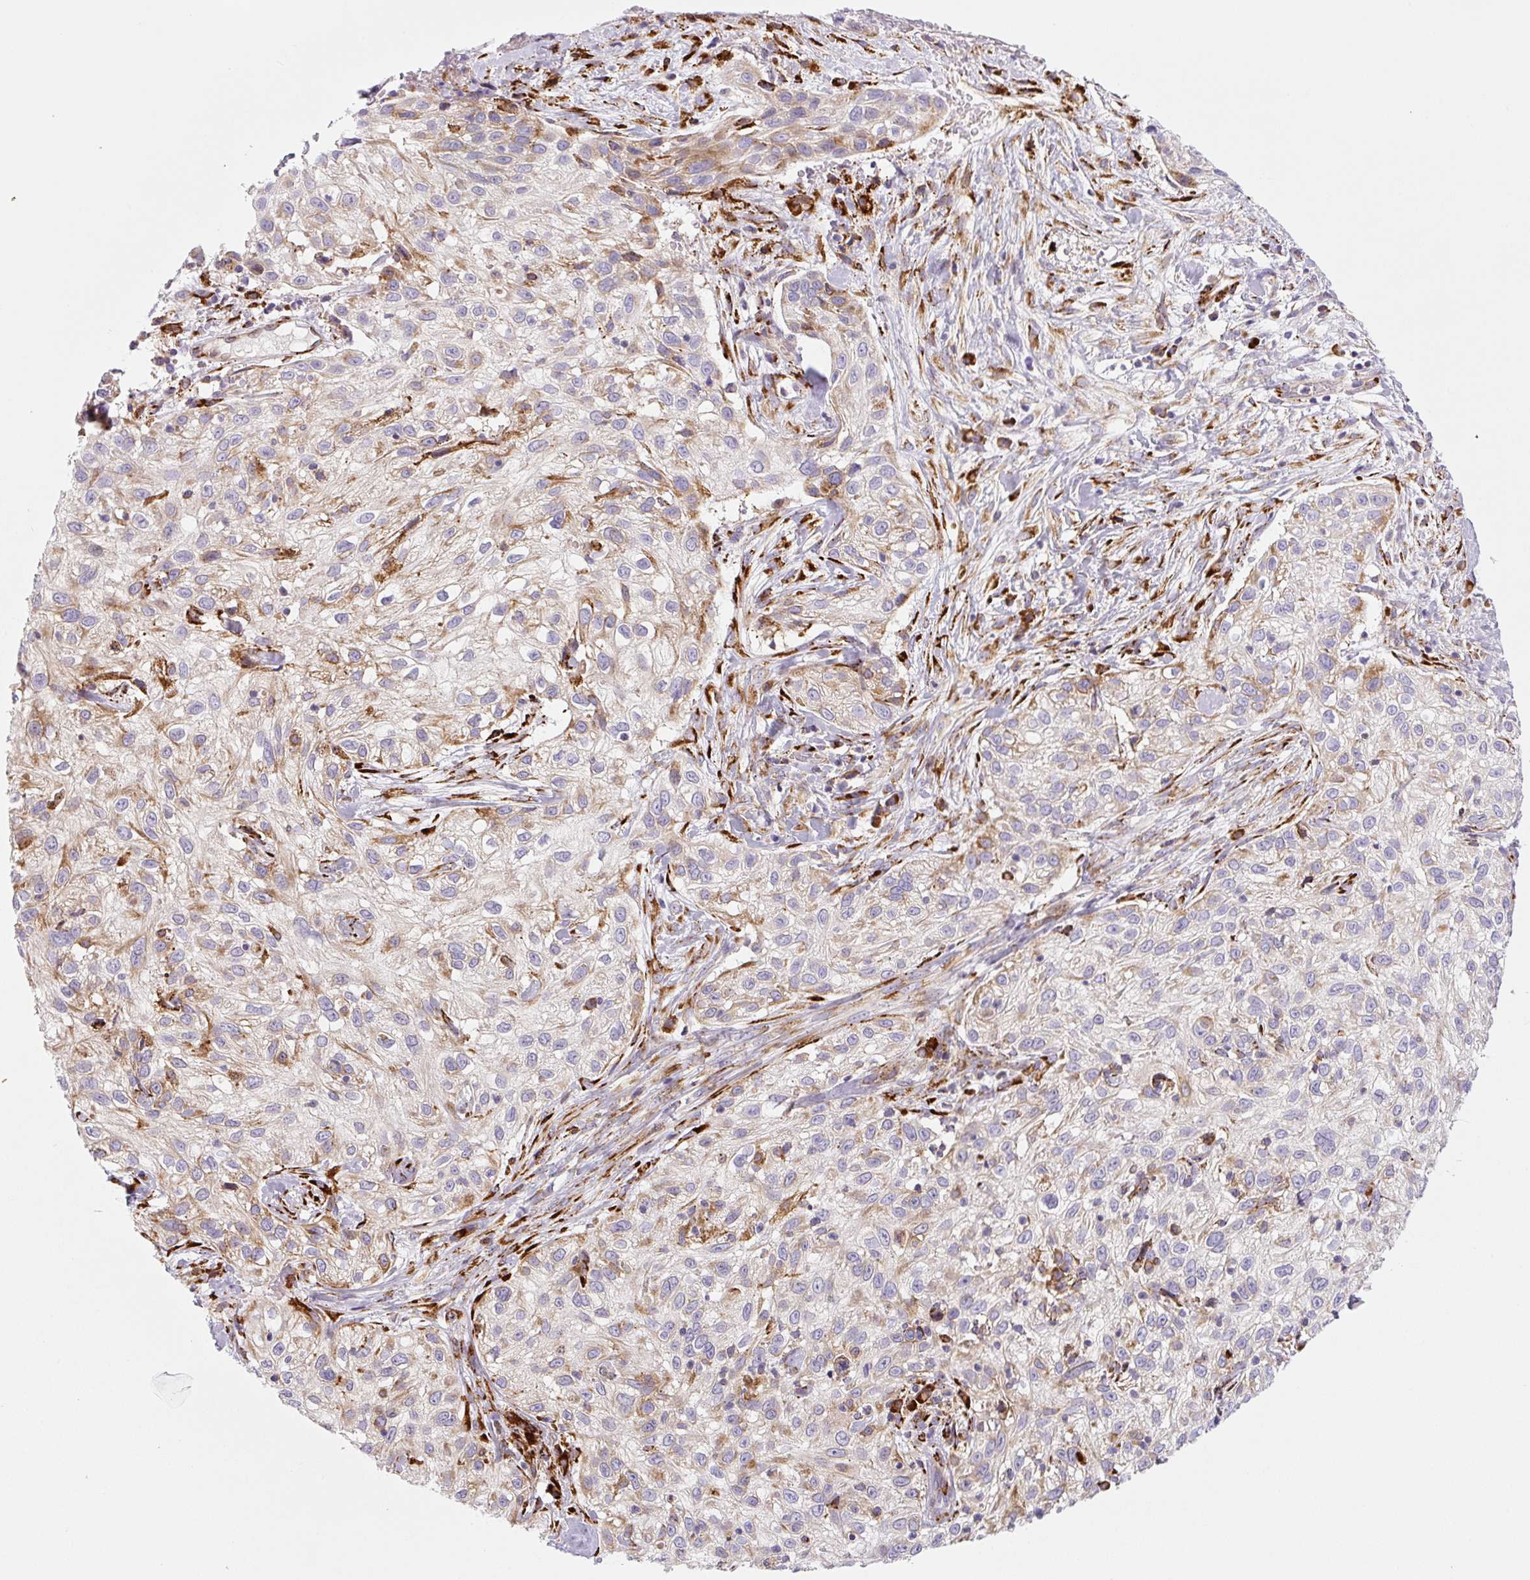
{"staining": {"intensity": "moderate", "quantity": "<25%", "location": "cytoplasmic/membranous"}, "tissue": "skin cancer", "cell_type": "Tumor cells", "image_type": "cancer", "snomed": [{"axis": "morphology", "description": "Squamous cell carcinoma, NOS"}, {"axis": "topography", "description": "Skin"}], "caption": "This image demonstrates immunohistochemistry staining of human skin squamous cell carcinoma, with low moderate cytoplasmic/membranous positivity in approximately <25% of tumor cells.", "gene": "DISP3", "patient": {"sex": "male", "age": 82}}